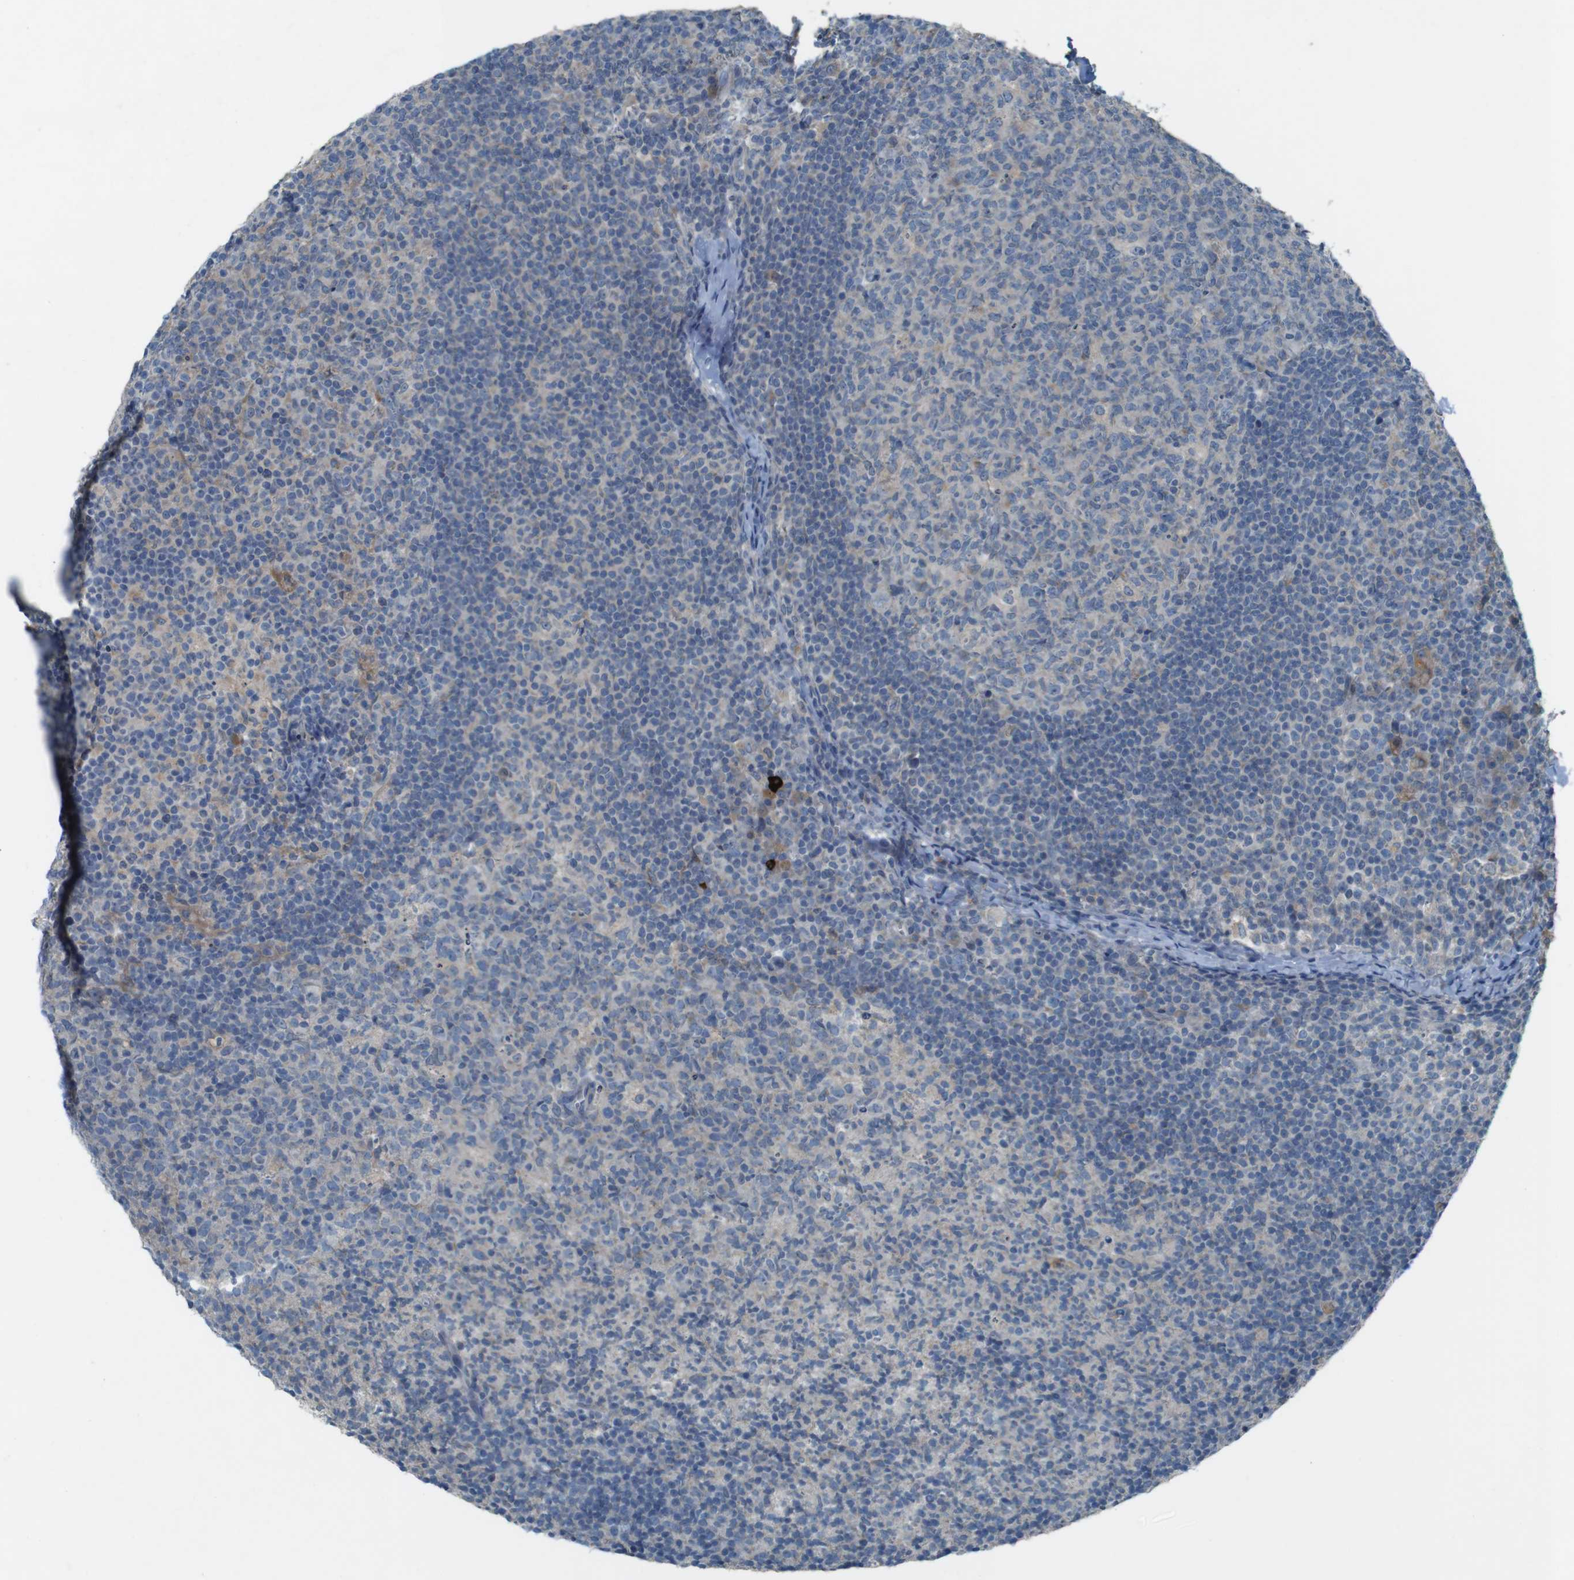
{"staining": {"intensity": "weak", "quantity": "<25%", "location": "cytoplasmic/membranous"}, "tissue": "lymph node", "cell_type": "Germinal center cells", "image_type": "normal", "snomed": [{"axis": "morphology", "description": "Normal tissue, NOS"}, {"axis": "morphology", "description": "Inflammation, NOS"}, {"axis": "topography", "description": "Lymph node"}], "caption": "Germinal center cells are negative for brown protein staining in unremarkable lymph node. The staining was performed using DAB (3,3'-diaminobenzidine) to visualize the protein expression in brown, while the nuclei were stained in blue with hematoxylin (Magnification: 20x).", "gene": "MOGAT3", "patient": {"sex": "male", "age": 55}}